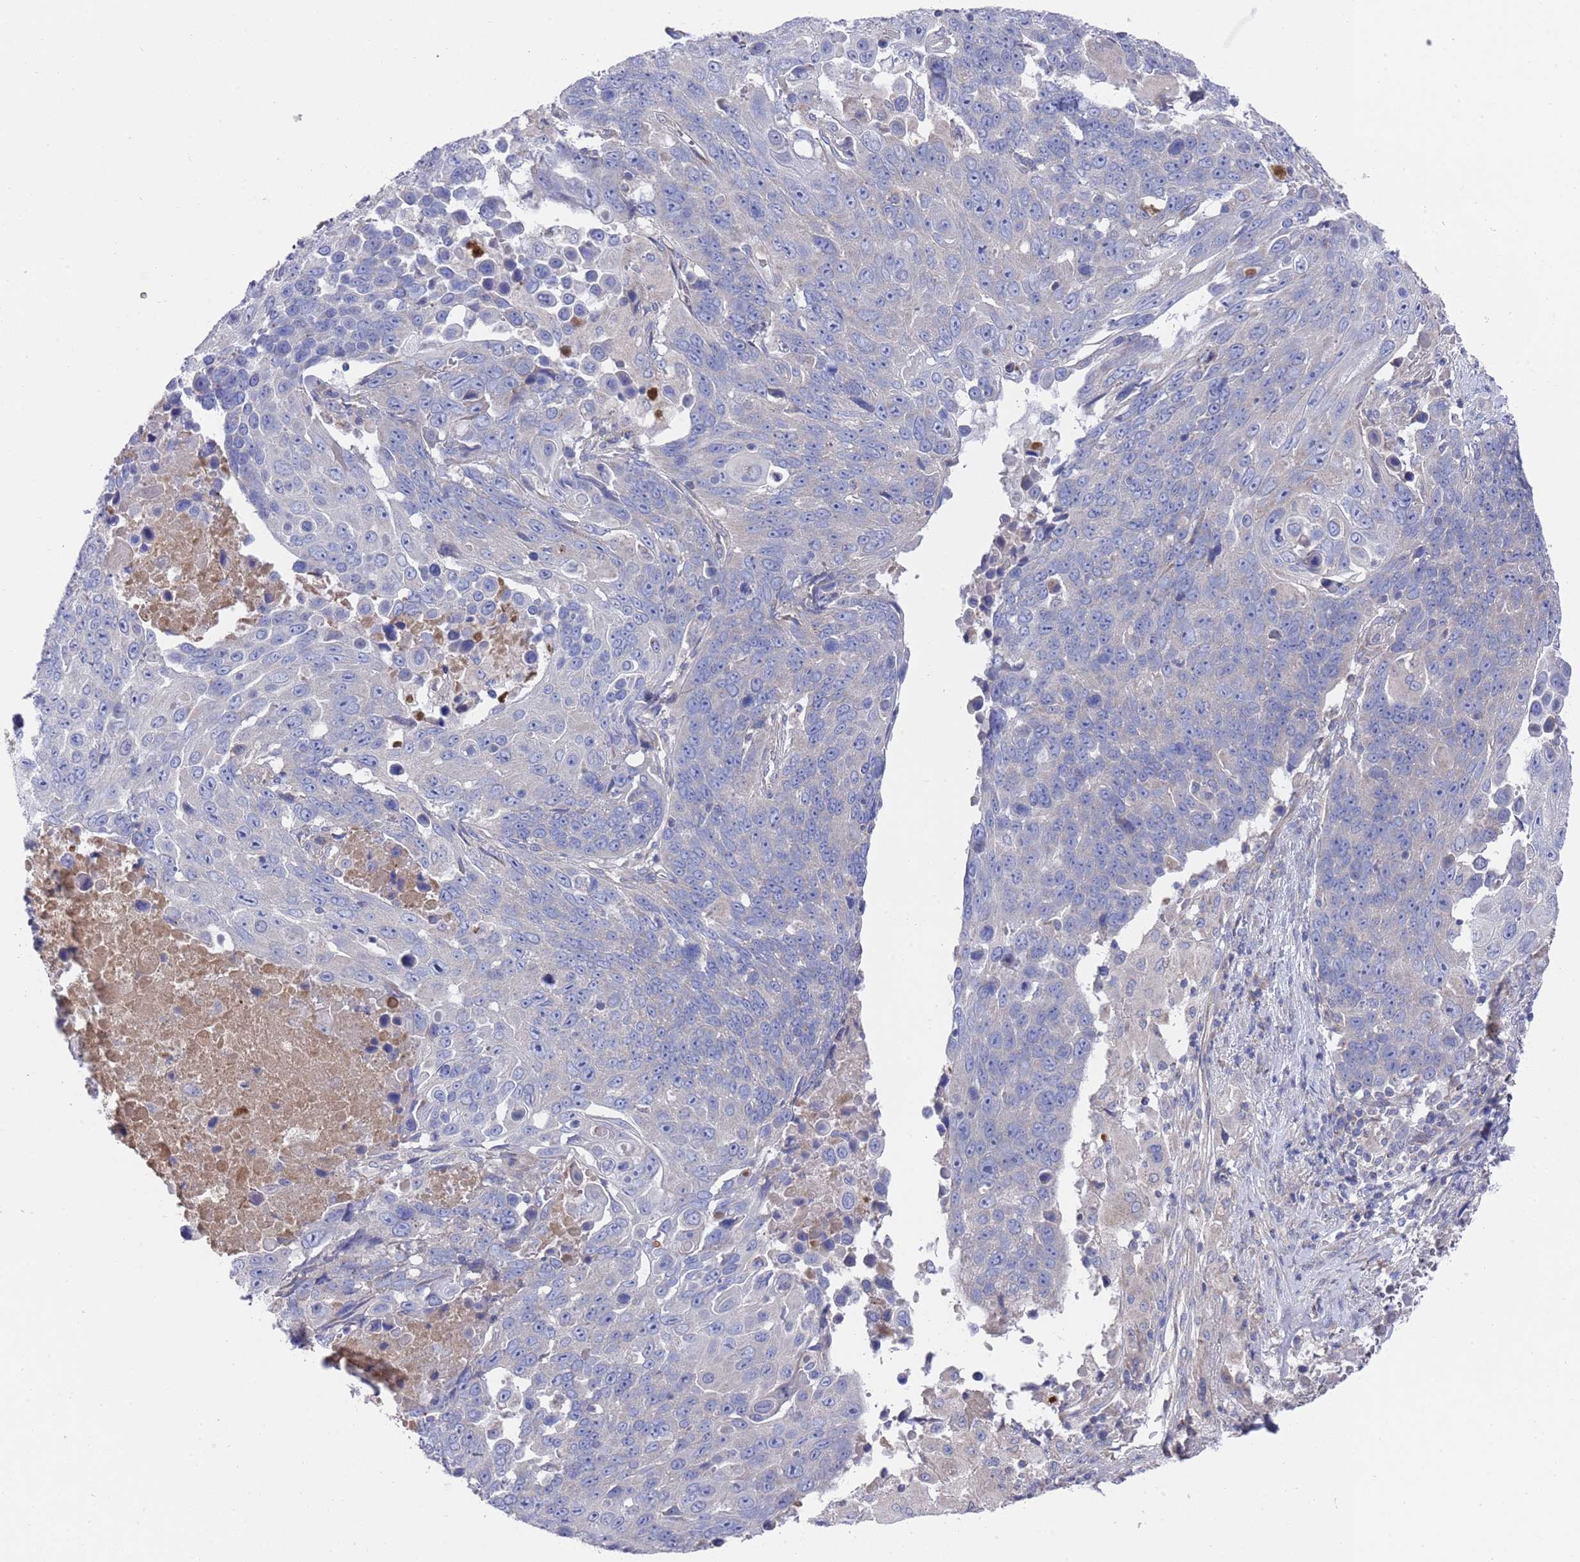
{"staining": {"intensity": "negative", "quantity": "none", "location": "none"}, "tissue": "lung cancer", "cell_type": "Tumor cells", "image_type": "cancer", "snomed": [{"axis": "morphology", "description": "Squamous cell carcinoma, NOS"}, {"axis": "topography", "description": "Lung"}], "caption": "A high-resolution histopathology image shows immunohistochemistry staining of lung cancer (squamous cell carcinoma), which exhibits no significant expression in tumor cells. (DAB (3,3'-diaminobenzidine) immunohistochemistry visualized using brightfield microscopy, high magnification).", "gene": "NPEPPS", "patient": {"sex": "male", "age": 66}}